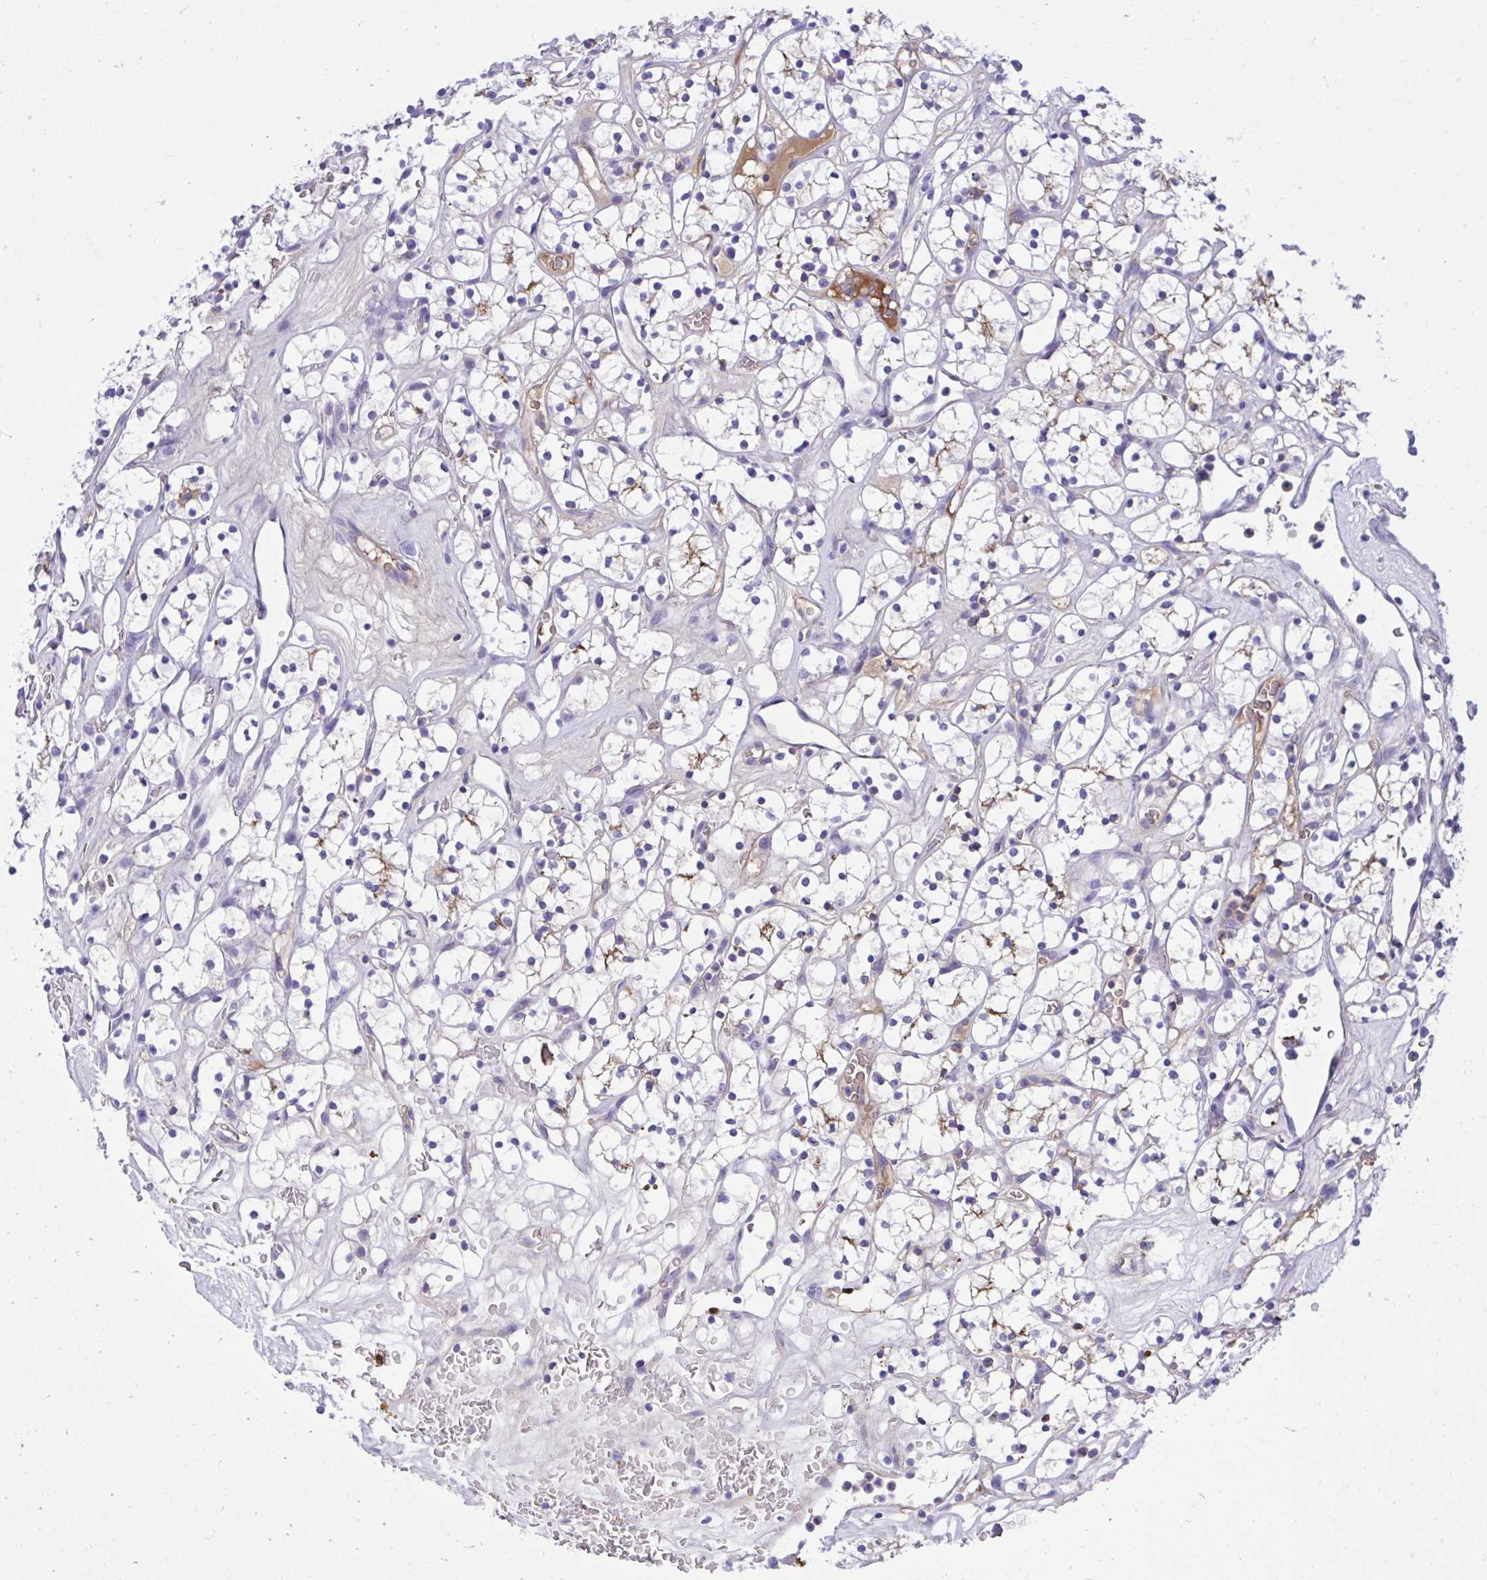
{"staining": {"intensity": "weak", "quantity": "<25%", "location": "cytoplasmic/membranous"}, "tissue": "renal cancer", "cell_type": "Tumor cells", "image_type": "cancer", "snomed": [{"axis": "morphology", "description": "Adenocarcinoma, NOS"}, {"axis": "topography", "description": "Kidney"}], "caption": "This photomicrograph is of renal cancer stained with immunohistochemistry to label a protein in brown with the nuclei are counter-stained blue. There is no expression in tumor cells. (Brightfield microscopy of DAB IHC at high magnification).", "gene": "HRG", "patient": {"sex": "female", "age": 64}}